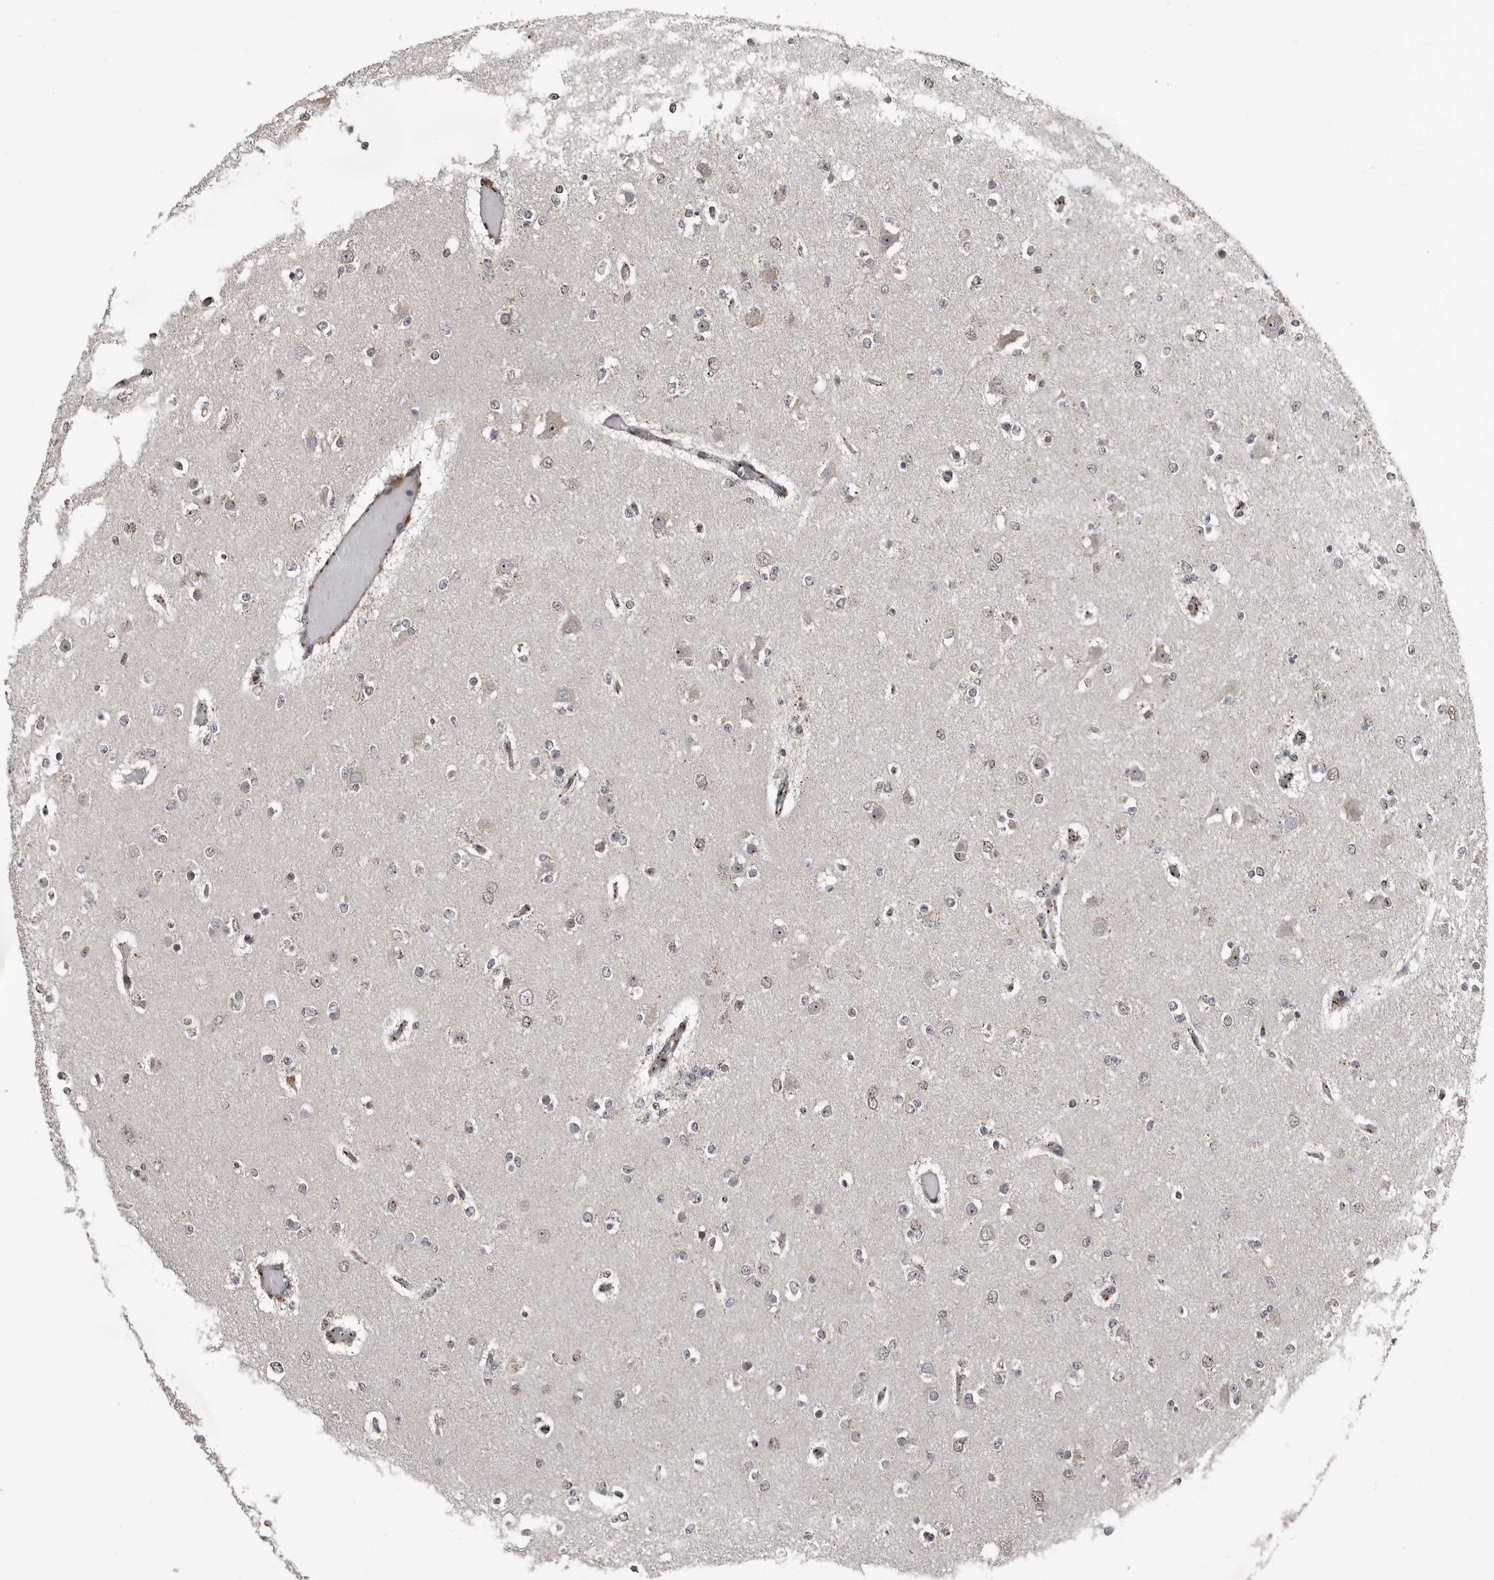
{"staining": {"intensity": "weak", "quantity": "<25%", "location": "nuclear"}, "tissue": "glioma", "cell_type": "Tumor cells", "image_type": "cancer", "snomed": [{"axis": "morphology", "description": "Glioma, malignant, Low grade"}, {"axis": "topography", "description": "Brain"}], "caption": "High magnification brightfield microscopy of low-grade glioma (malignant) stained with DAB (brown) and counterstained with hematoxylin (blue): tumor cells show no significant expression. The staining is performed using DAB (3,3'-diaminobenzidine) brown chromogen with nuclei counter-stained in using hematoxylin.", "gene": "CHD1L", "patient": {"sex": "female", "age": 22}}